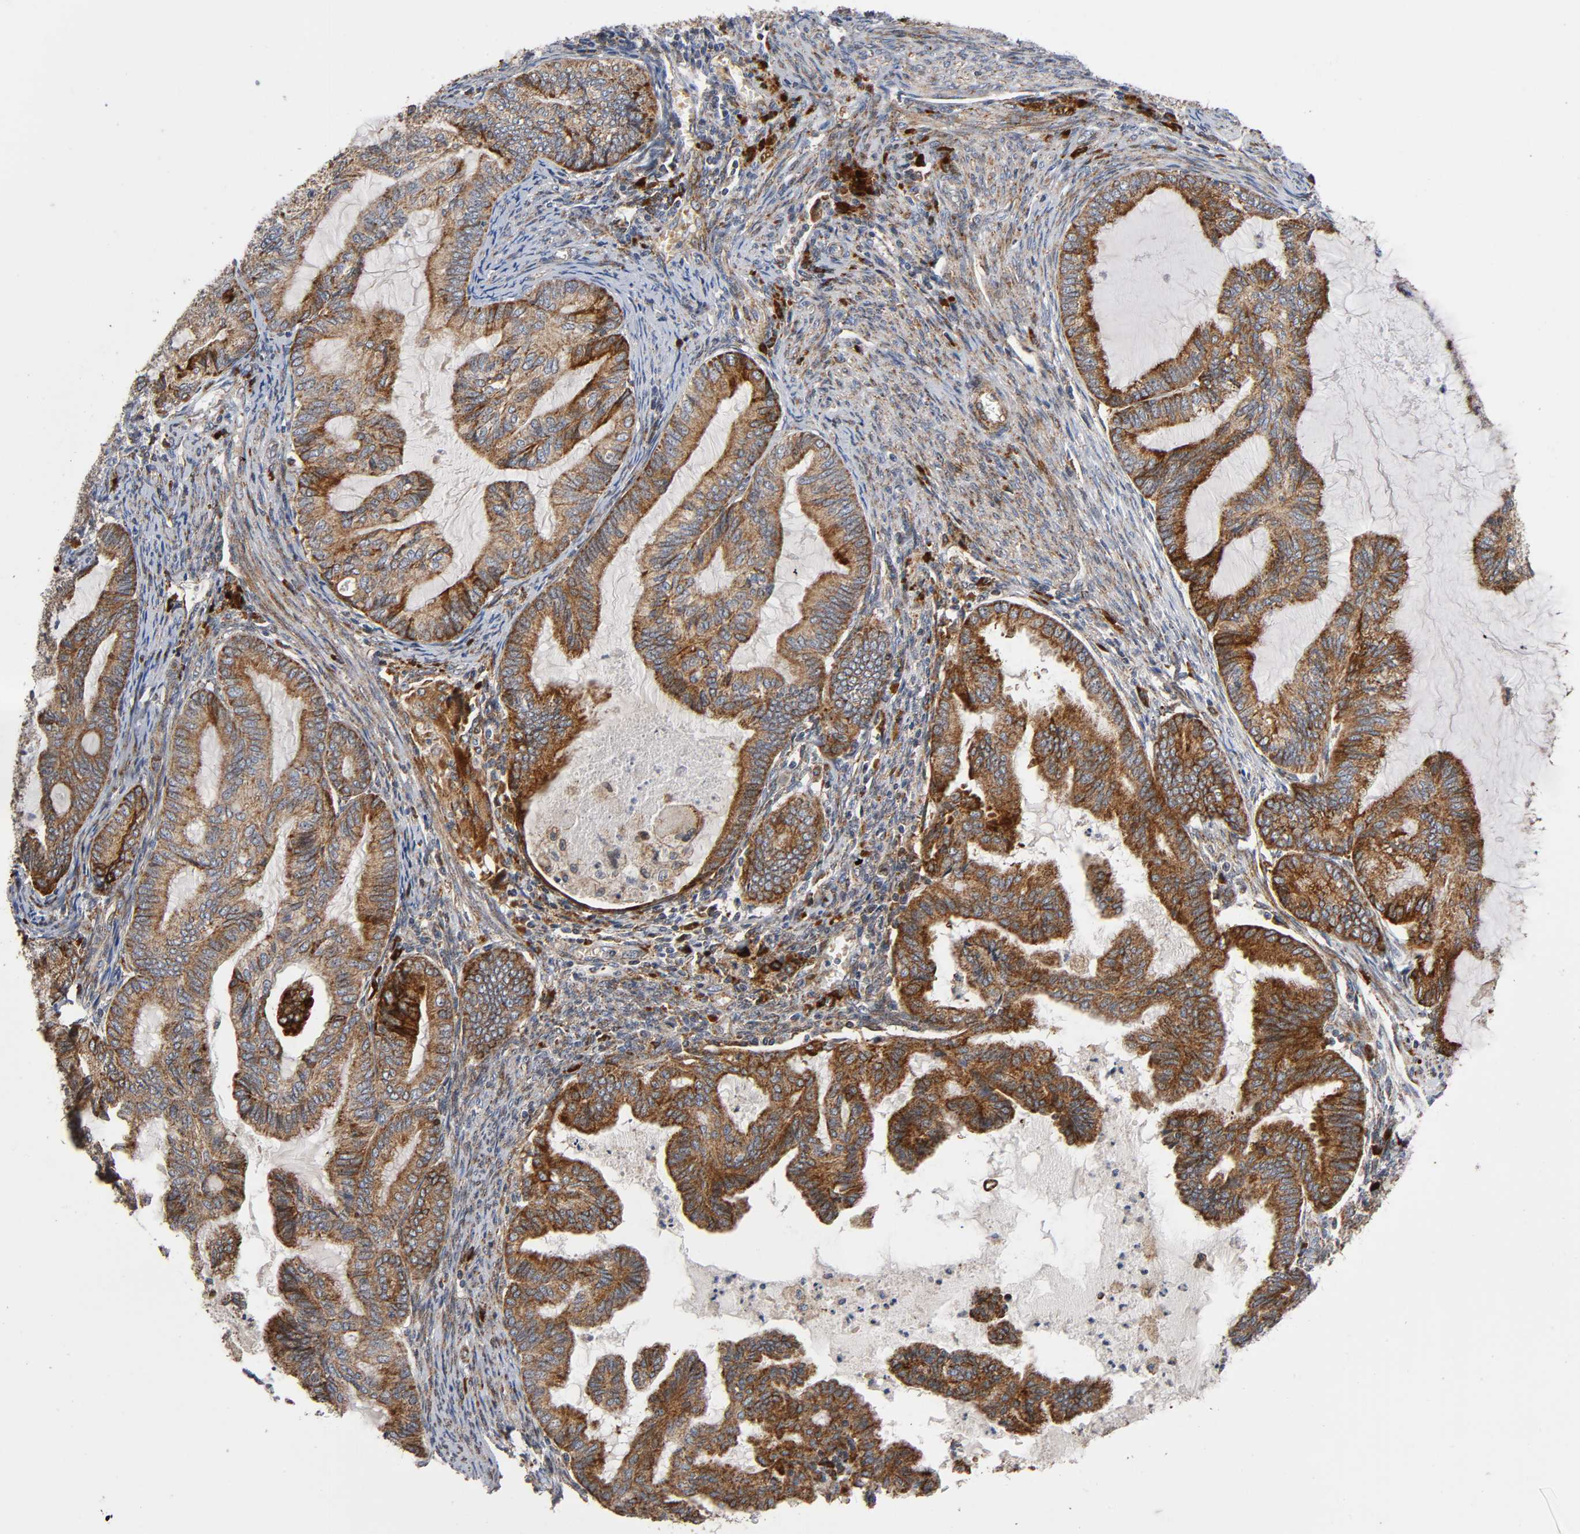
{"staining": {"intensity": "moderate", "quantity": ">75%", "location": "cytoplasmic/membranous"}, "tissue": "cervical cancer", "cell_type": "Tumor cells", "image_type": "cancer", "snomed": [{"axis": "morphology", "description": "Normal tissue, NOS"}, {"axis": "morphology", "description": "Adenocarcinoma, NOS"}, {"axis": "topography", "description": "Cervix"}, {"axis": "topography", "description": "Endometrium"}], "caption": "Protein staining of cervical cancer (adenocarcinoma) tissue demonstrates moderate cytoplasmic/membranous staining in approximately >75% of tumor cells.", "gene": "MAP3K1", "patient": {"sex": "female", "age": 86}}